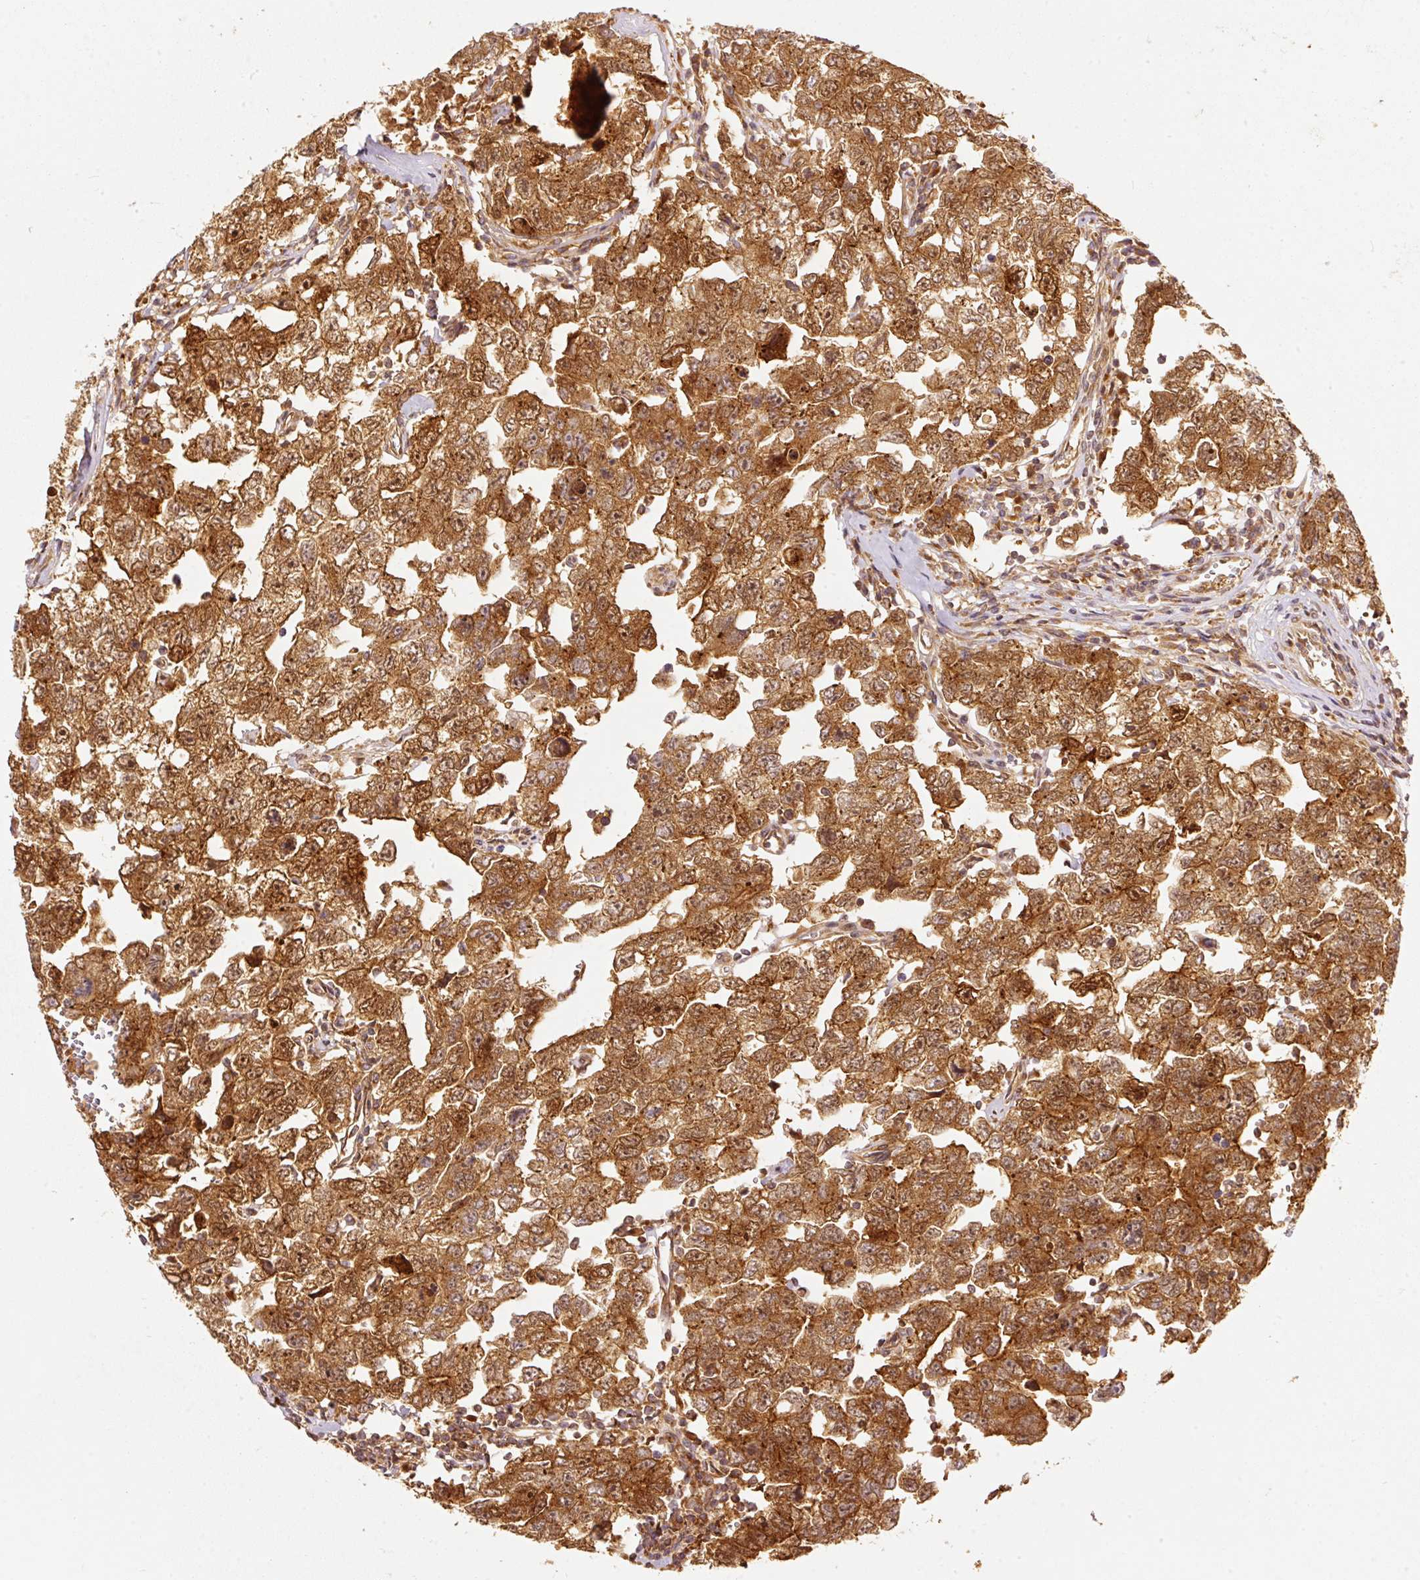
{"staining": {"intensity": "strong", "quantity": ">75%", "location": "cytoplasmic/membranous"}, "tissue": "testis cancer", "cell_type": "Tumor cells", "image_type": "cancer", "snomed": [{"axis": "morphology", "description": "Carcinoma, Embryonal, NOS"}, {"axis": "topography", "description": "Testis"}], "caption": "This photomicrograph demonstrates IHC staining of embryonal carcinoma (testis), with high strong cytoplasmic/membranous staining in about >75% of tumor cells.", "gene": "EIF3B", "patient": {"sex": "male", "age": 22}}